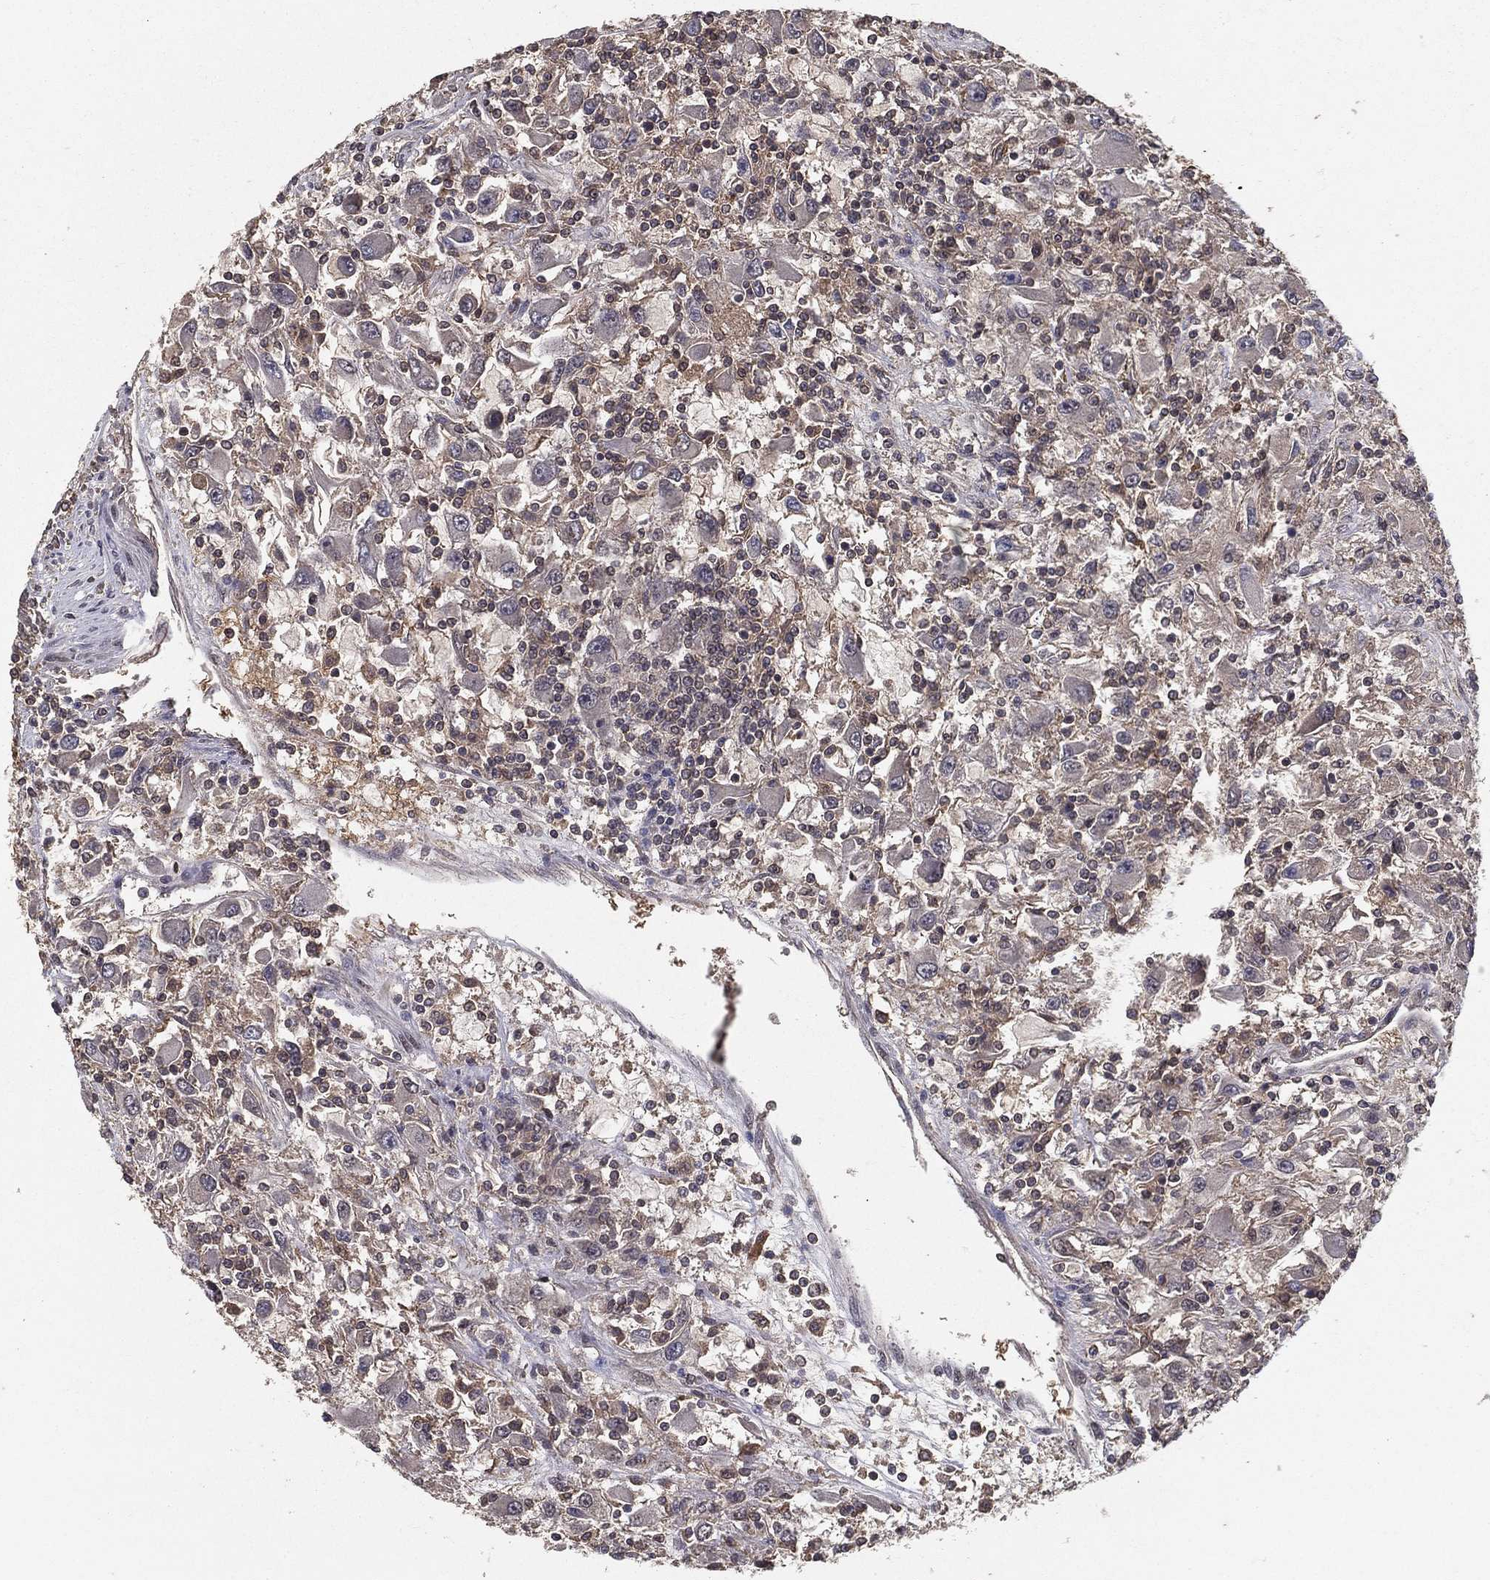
{"staining": {"intensity": "negative", "quantity": "none", "location": "none"}, "tissue": "renal cancer", "cell_type": "Tumor cells", "image_type": "cancer", "snomed": [{"axis": "morphology", "description": "Adenocarcinoma, NOS"}, {"axis": "topography", "description": "Kidney"}], "caption": "Tumor cells show no significant protein staining in renal cancer.", "gene": "CARM1", "patient": {"sex": "female", "age": 67}}